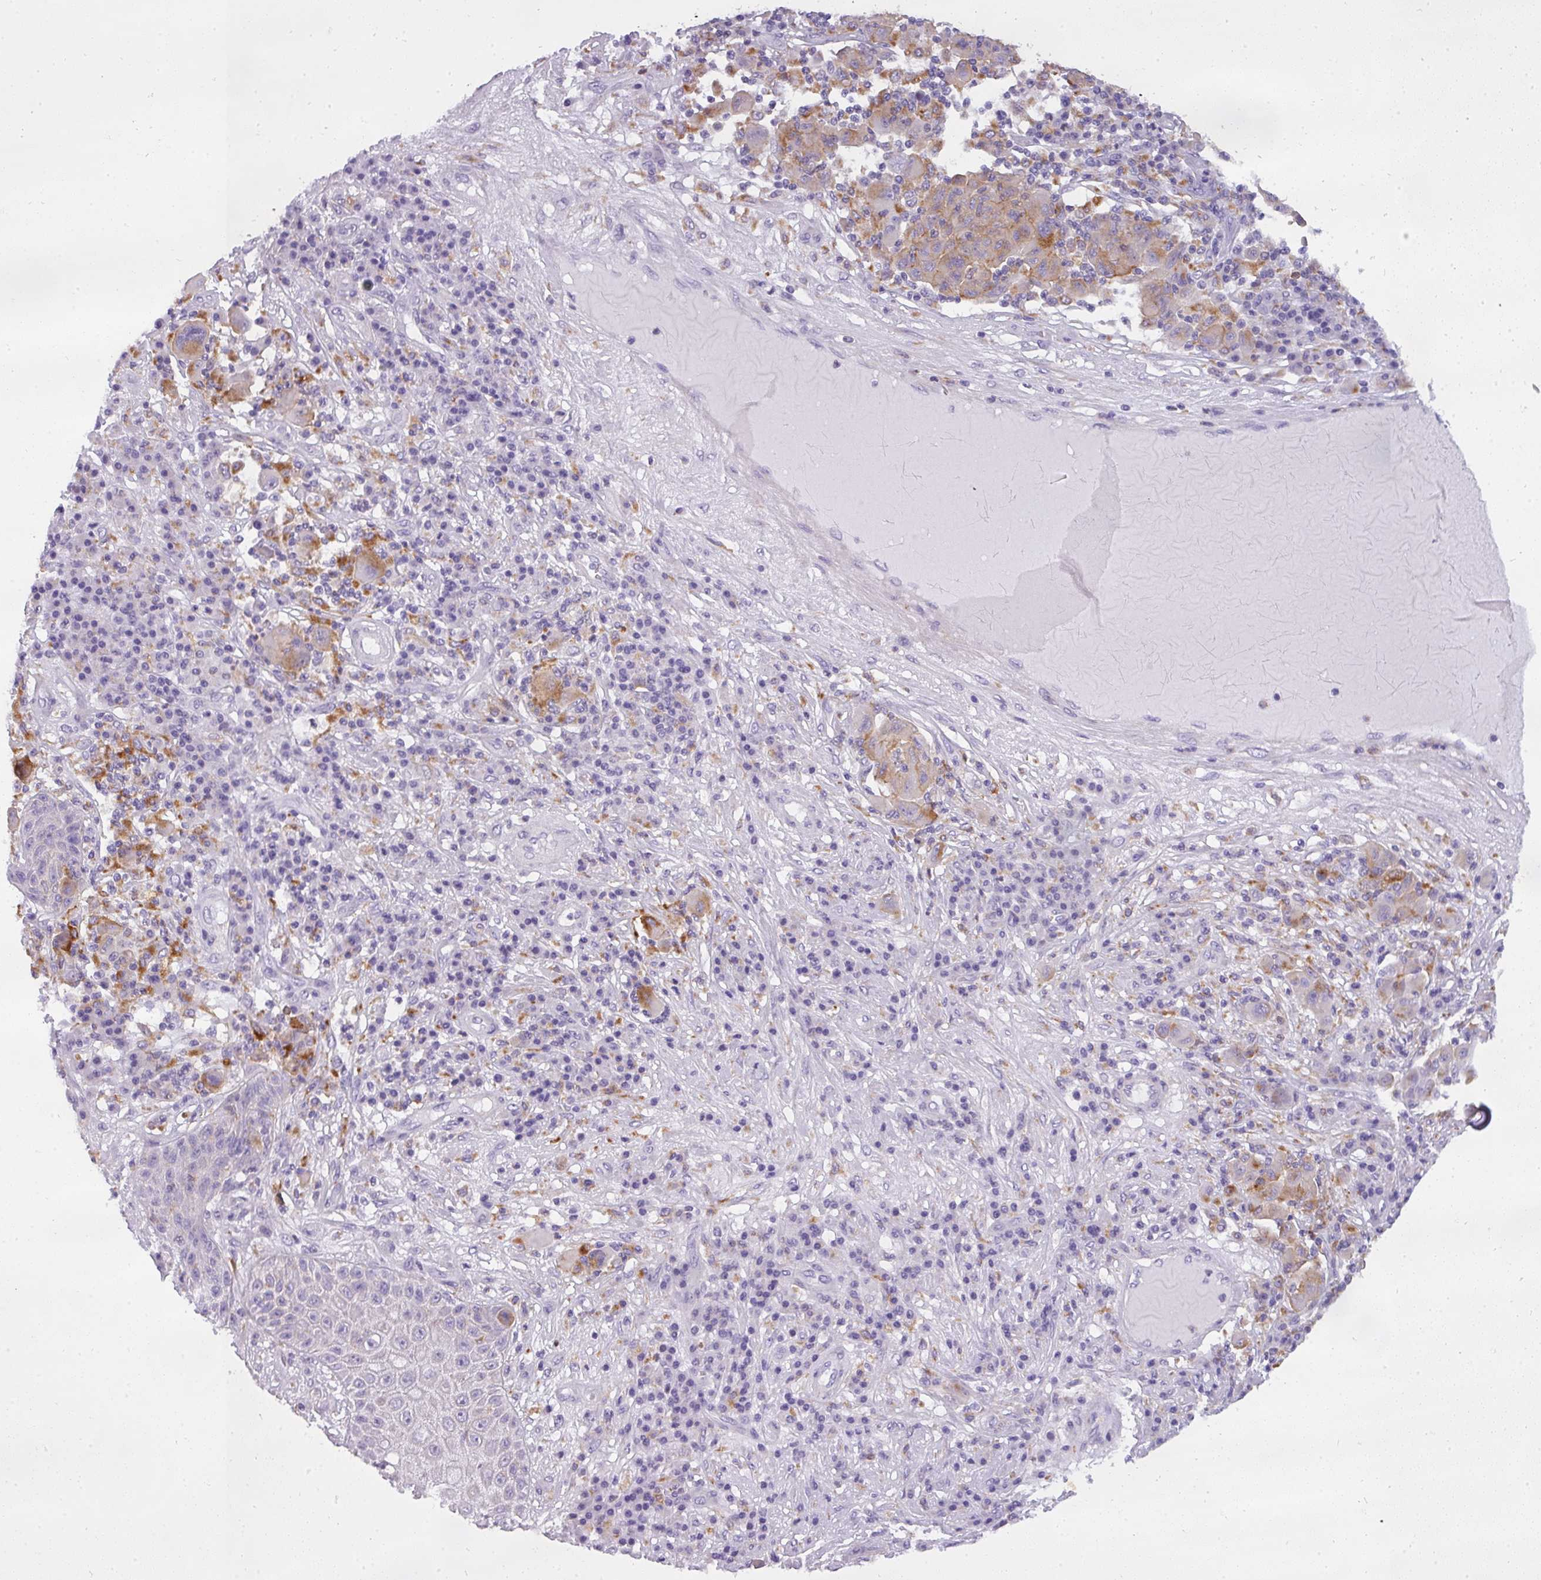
{"staining": {"intensity": "strong", "quantity": ">75%", "location": "cytoplasmic/membranous"}, "tissue": "melanoma", "cell_type": "Tumor cells", "image_type": "cancer", "snomed": [{"axis": "morphology", "description": "Malignant melanoma, NOS"}, {"axis": "topography", "description": "Skin"}], "caption": "A brown stain shows strong cytoplasmic/membranous staining of a protein in human malignant melanoma tumor cells.", "gene": "ATP6V1D", "patient": {"sex": "male", "age": 53}}